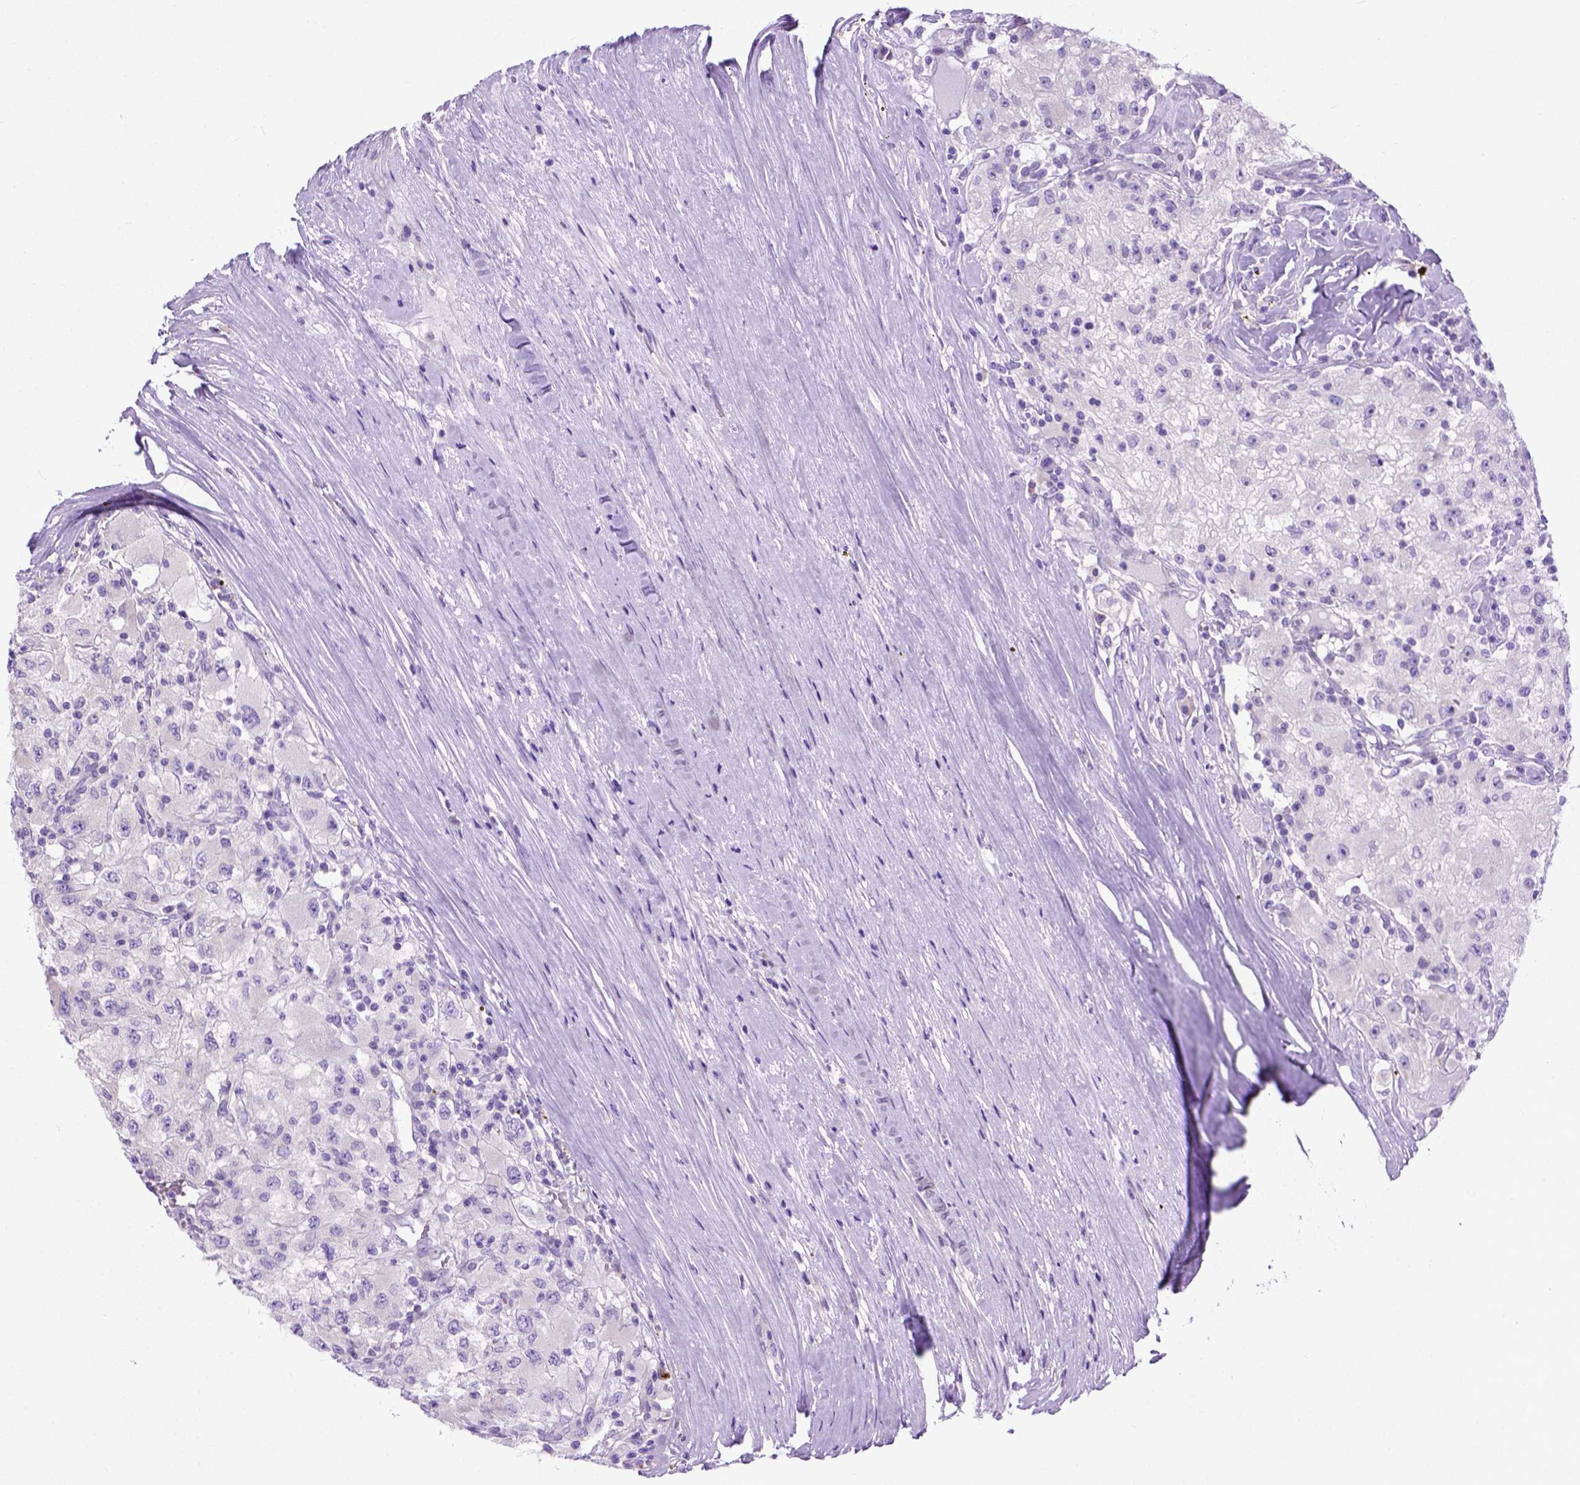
{"staining": {"intensity": "negative", "quantity": "none", "location": "none"}, "tissue": "renal cancer", "cell_type": "Tumor cells", "image_type": "cancer", "snomed": [{"axis": "morphology", "description": "Adenocarcinoma, NOS"}, {"axis": "topography", "description": "Kidney"}], "caption": "Renal cancer was stained to show a protein in brown. There is no significant expression in tumor cells.", "gene": "ODAD3", "patient": {"sex": "female", "age": 67}}